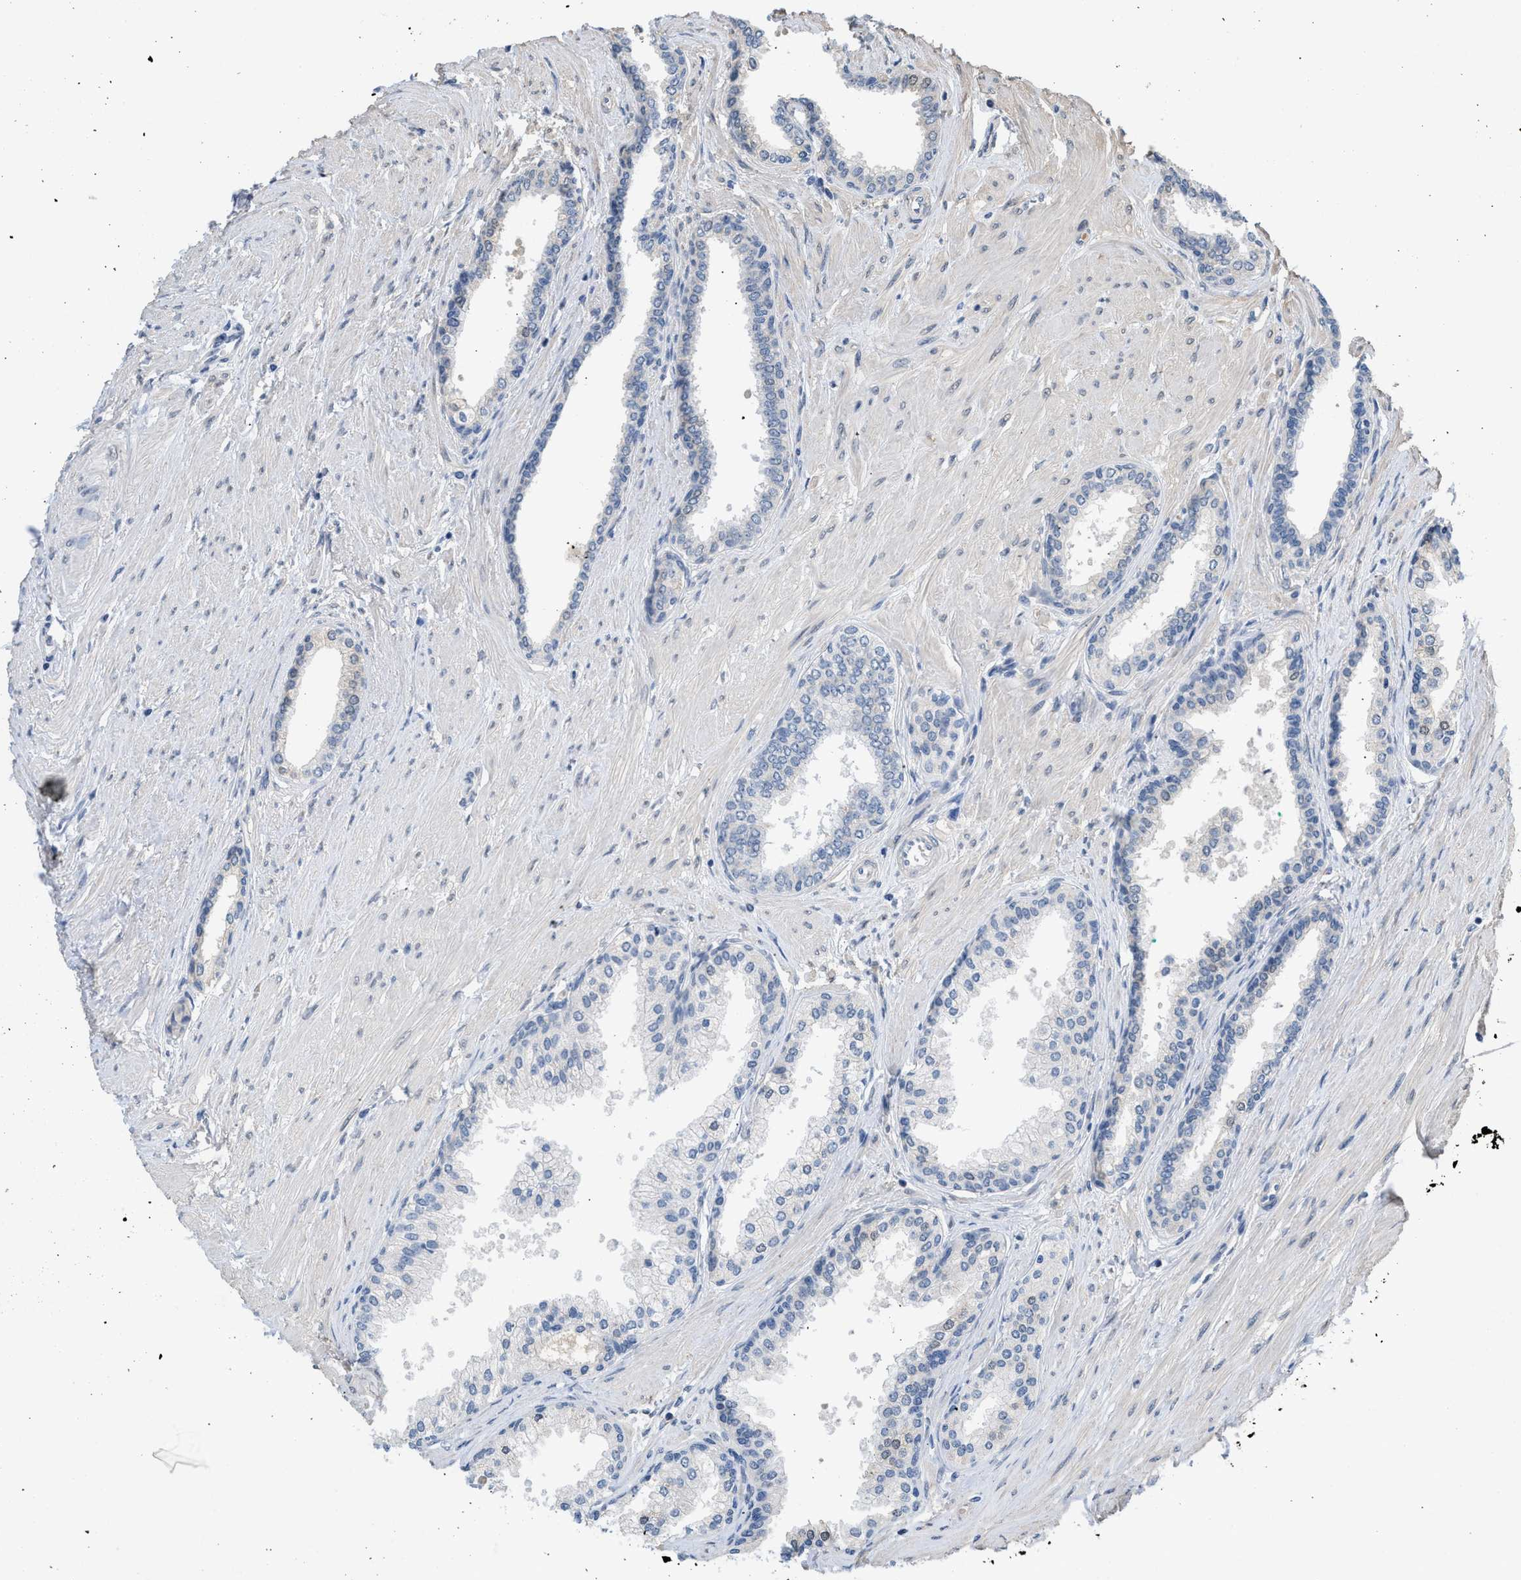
{"staining": {"intensity": "negative", "quantity": "none", "location": "none"}, "tissue": "prostate cancer", "cell_type": "Tumor cells", "image_type": "cancer", "snomed": [{"axis": "morphology", "description": "Adenocarcinoma, Low grade"}, {"axis": "topography", "description": "Prostate"}], "caption": "Immunohistochemistry image of prostate cancer (low-grade adenocarcinoma) stained for a protein (brown), which shows no expression in tumor cells.", "gene": "TERF2IP", "patient": {"sex": "male", "age": 57}}